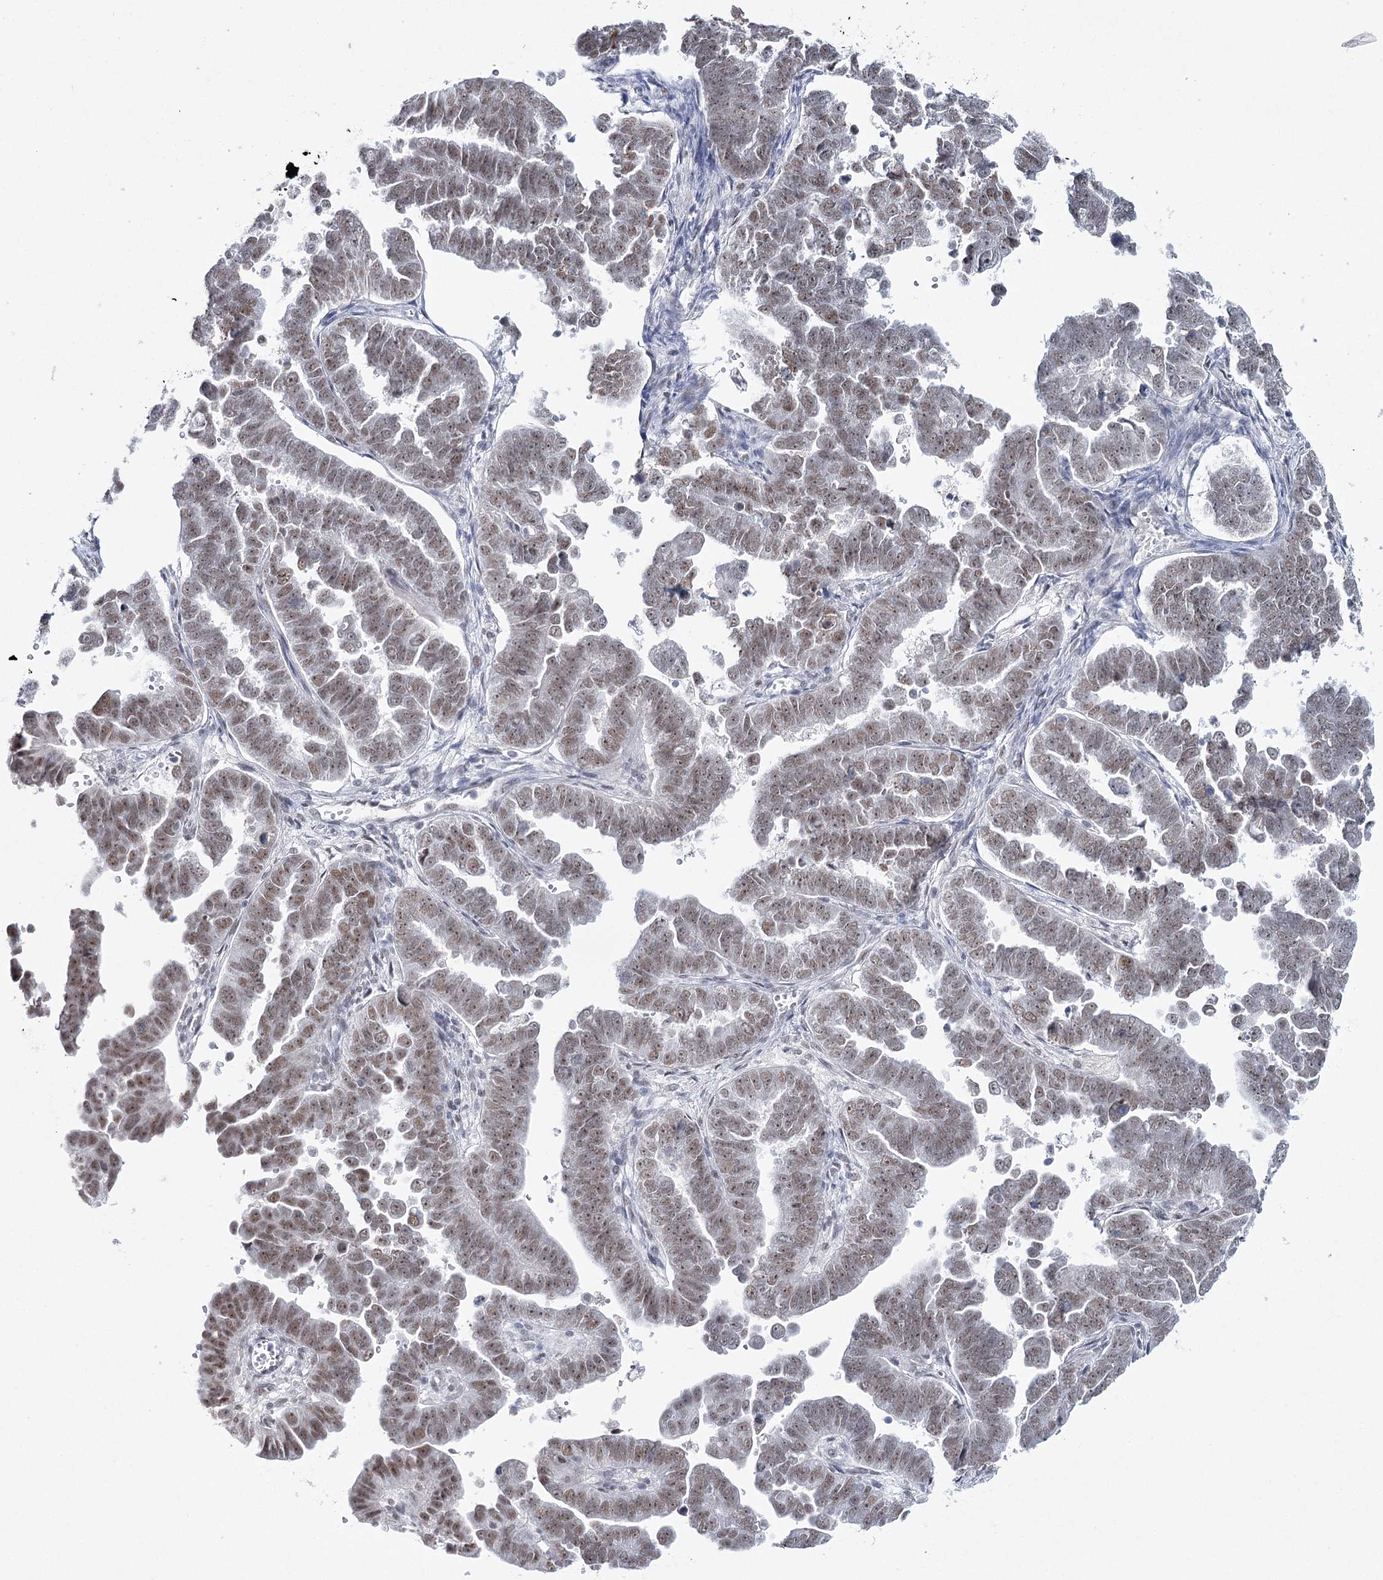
{"staining": {"intensity": "moderate", "quantity": ">75%", "location": "nuclear"}, "tissue": "endometrial cancer", "cell_type": "Tumor cells", "image_type": "cancer", "snomed": [{"axis": "morphology", "description": "Adenocarcinoma, NOS"}, {"axis": "topography", "description": "Endometrium"}], "caption": "Endometrial adenocarcinoma stained with a brown dye displays moderate nuclear positive positivity in about >75% of tumor cells.", "gene": "ZC3H8", "patient": {"sex": "female", "age": 75}}